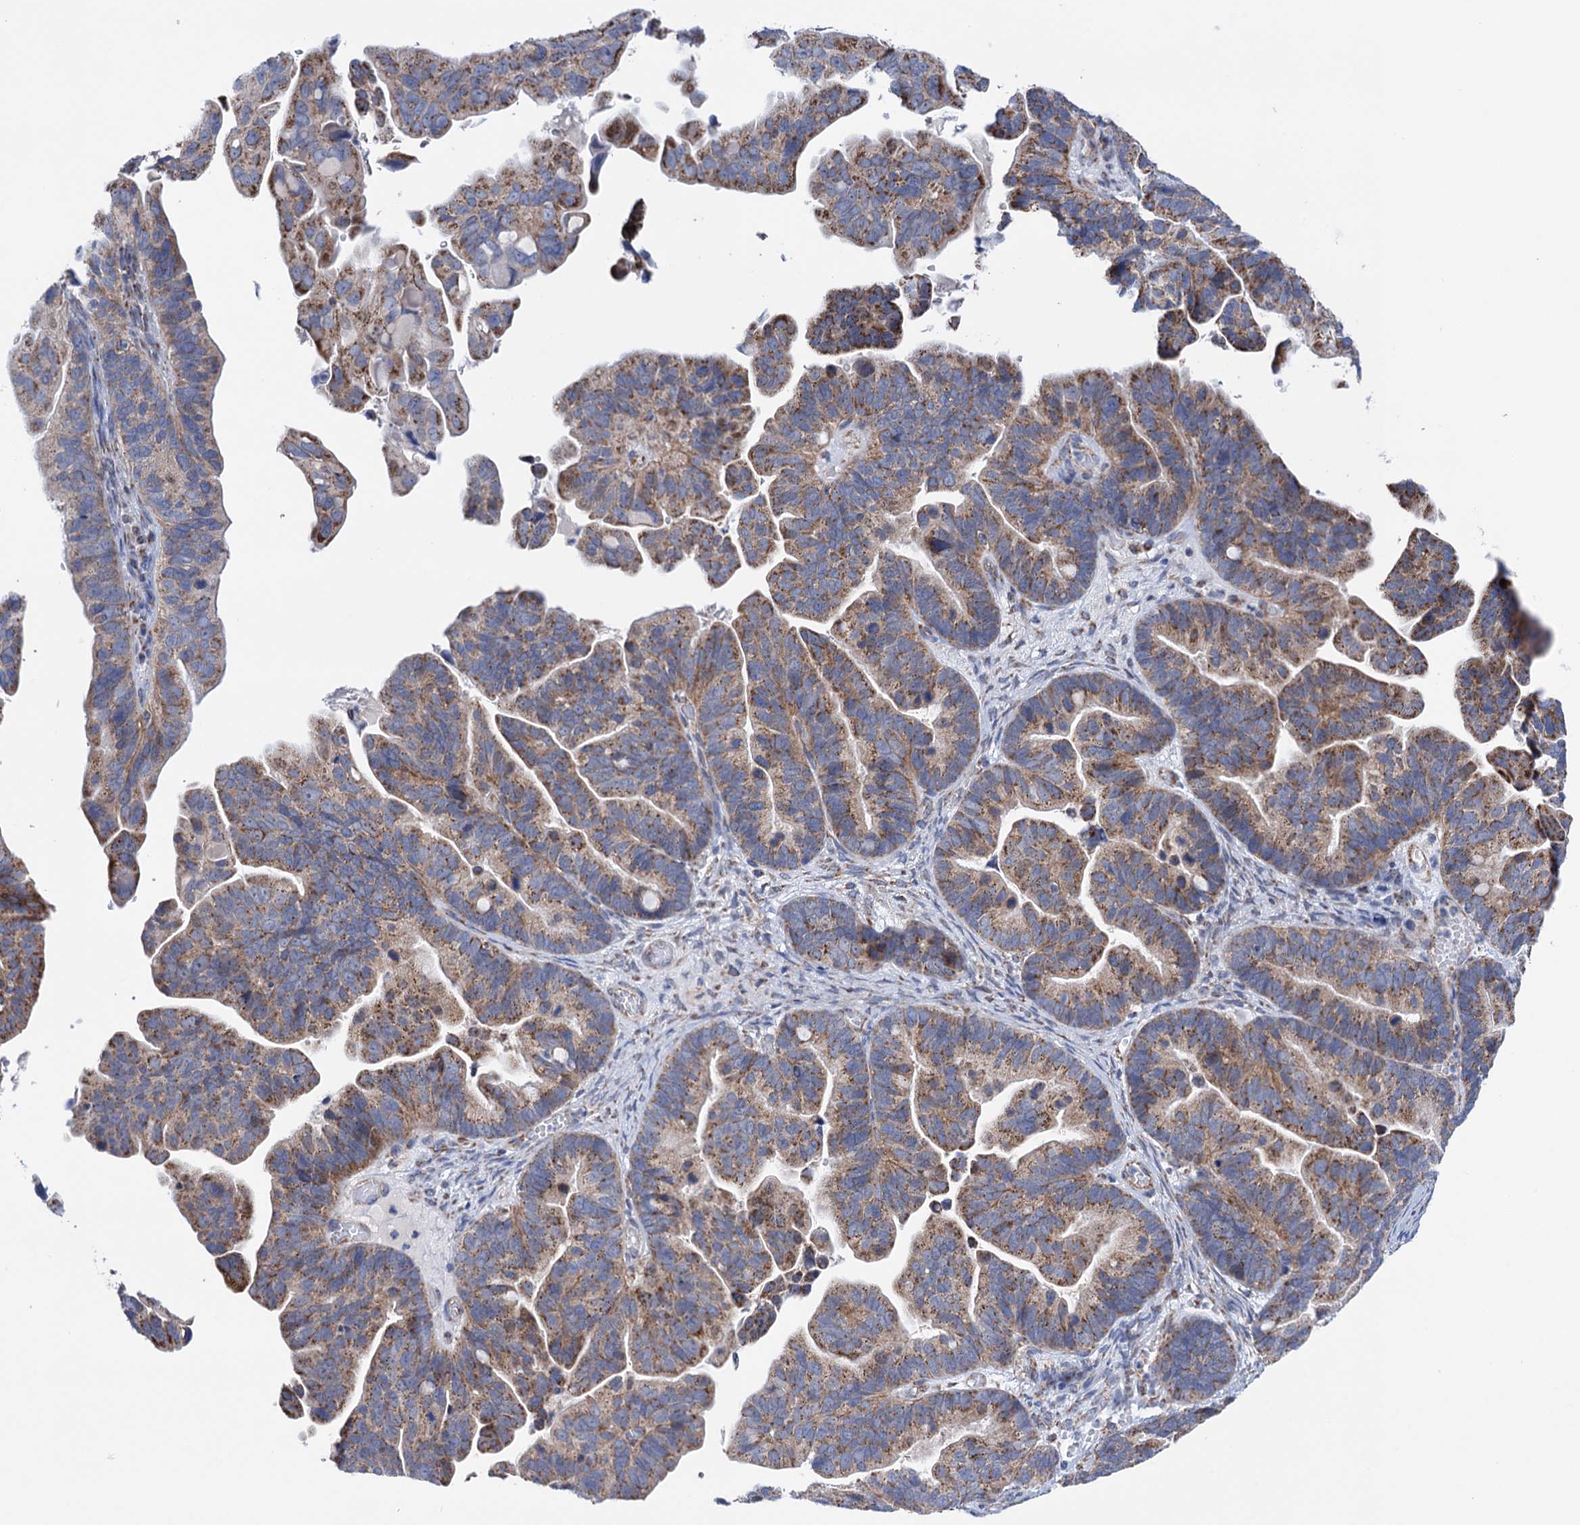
{"staining": {"intensity": "moderate", "quantity": ">75%", "location": "cytoplasmic/membranous"}, "tissue": "ovarian cancer", "cell_type": "Tumor cells", "image_type": "cancer", "snomed": [{"axis": "morphology", "description": "Cystadenocarcinoma, serous, NOS"}, {"axis": "topography", "description": "Ovary"}], "caption": "IHC (DAB (3,3'-diaminobenzidine)) staining of human serous cystadenocarcinoma (ovarian) exhibits moderate cytoplasmic/membranous protein expression in approximately >75% of tumor cells.", "gene": "SUCLA2", "patient": {"sex": "female", "age": 56}}